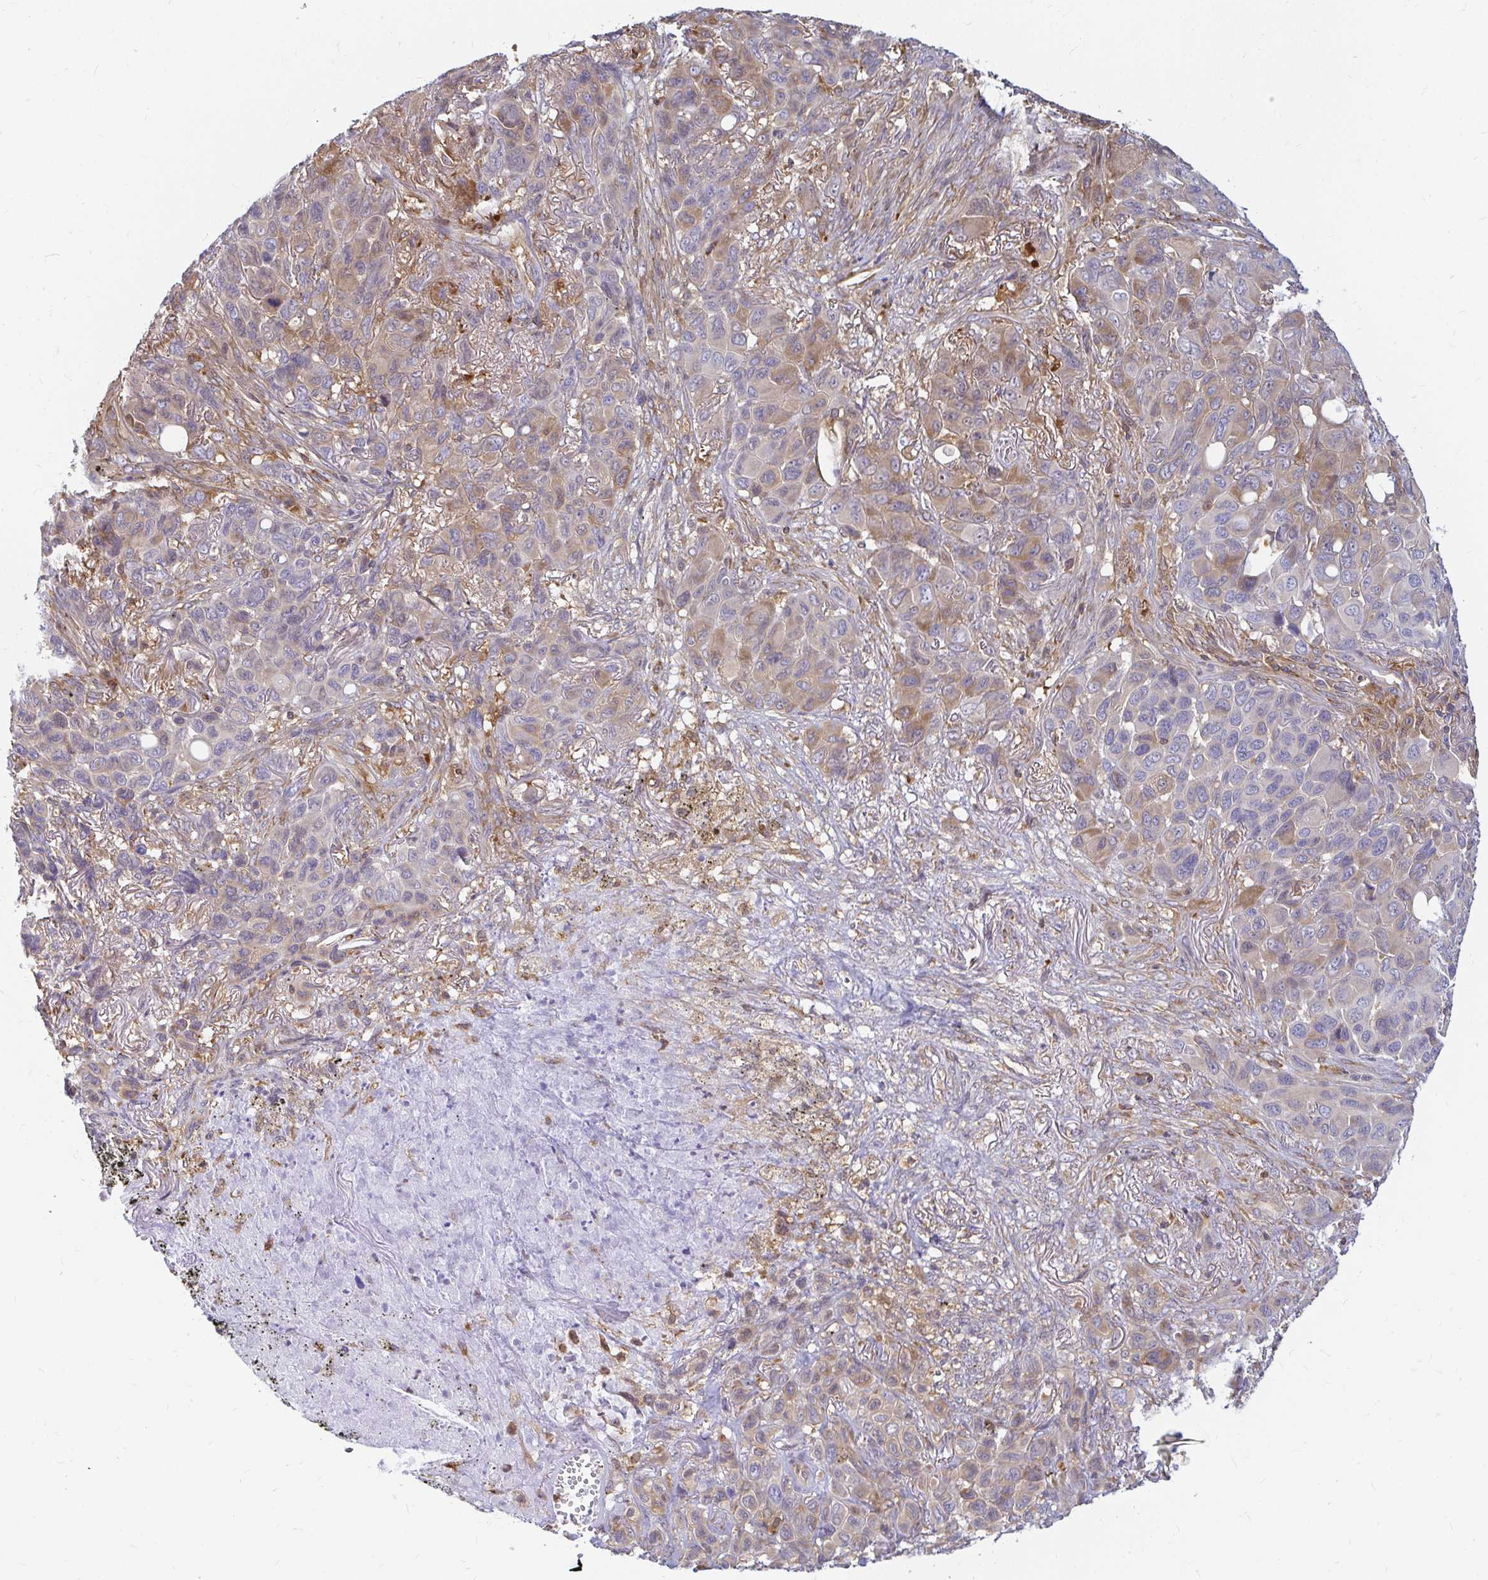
{"staining": {"intensity": "weak", "quantity": "<25%", "location": "cytoplasmic/membranous"}, "tissue": "melanoma", "cell_type": "Tumor cells", "image_type": "cancer", "snomed": [{"axis": "morphology", "description": "Malignant melanoma, Metastatic site"}, {"axis": "topography", "description": "Lung"}], "caption": "Tumor cells are negative for brown protein staining in melanoma. (DAB (3,3'-diaminobenzidine) immunohistochemistry with hematoxylin counter stain).", "gene": "CAST", "patient": {"sex": "male", "age": 48}}